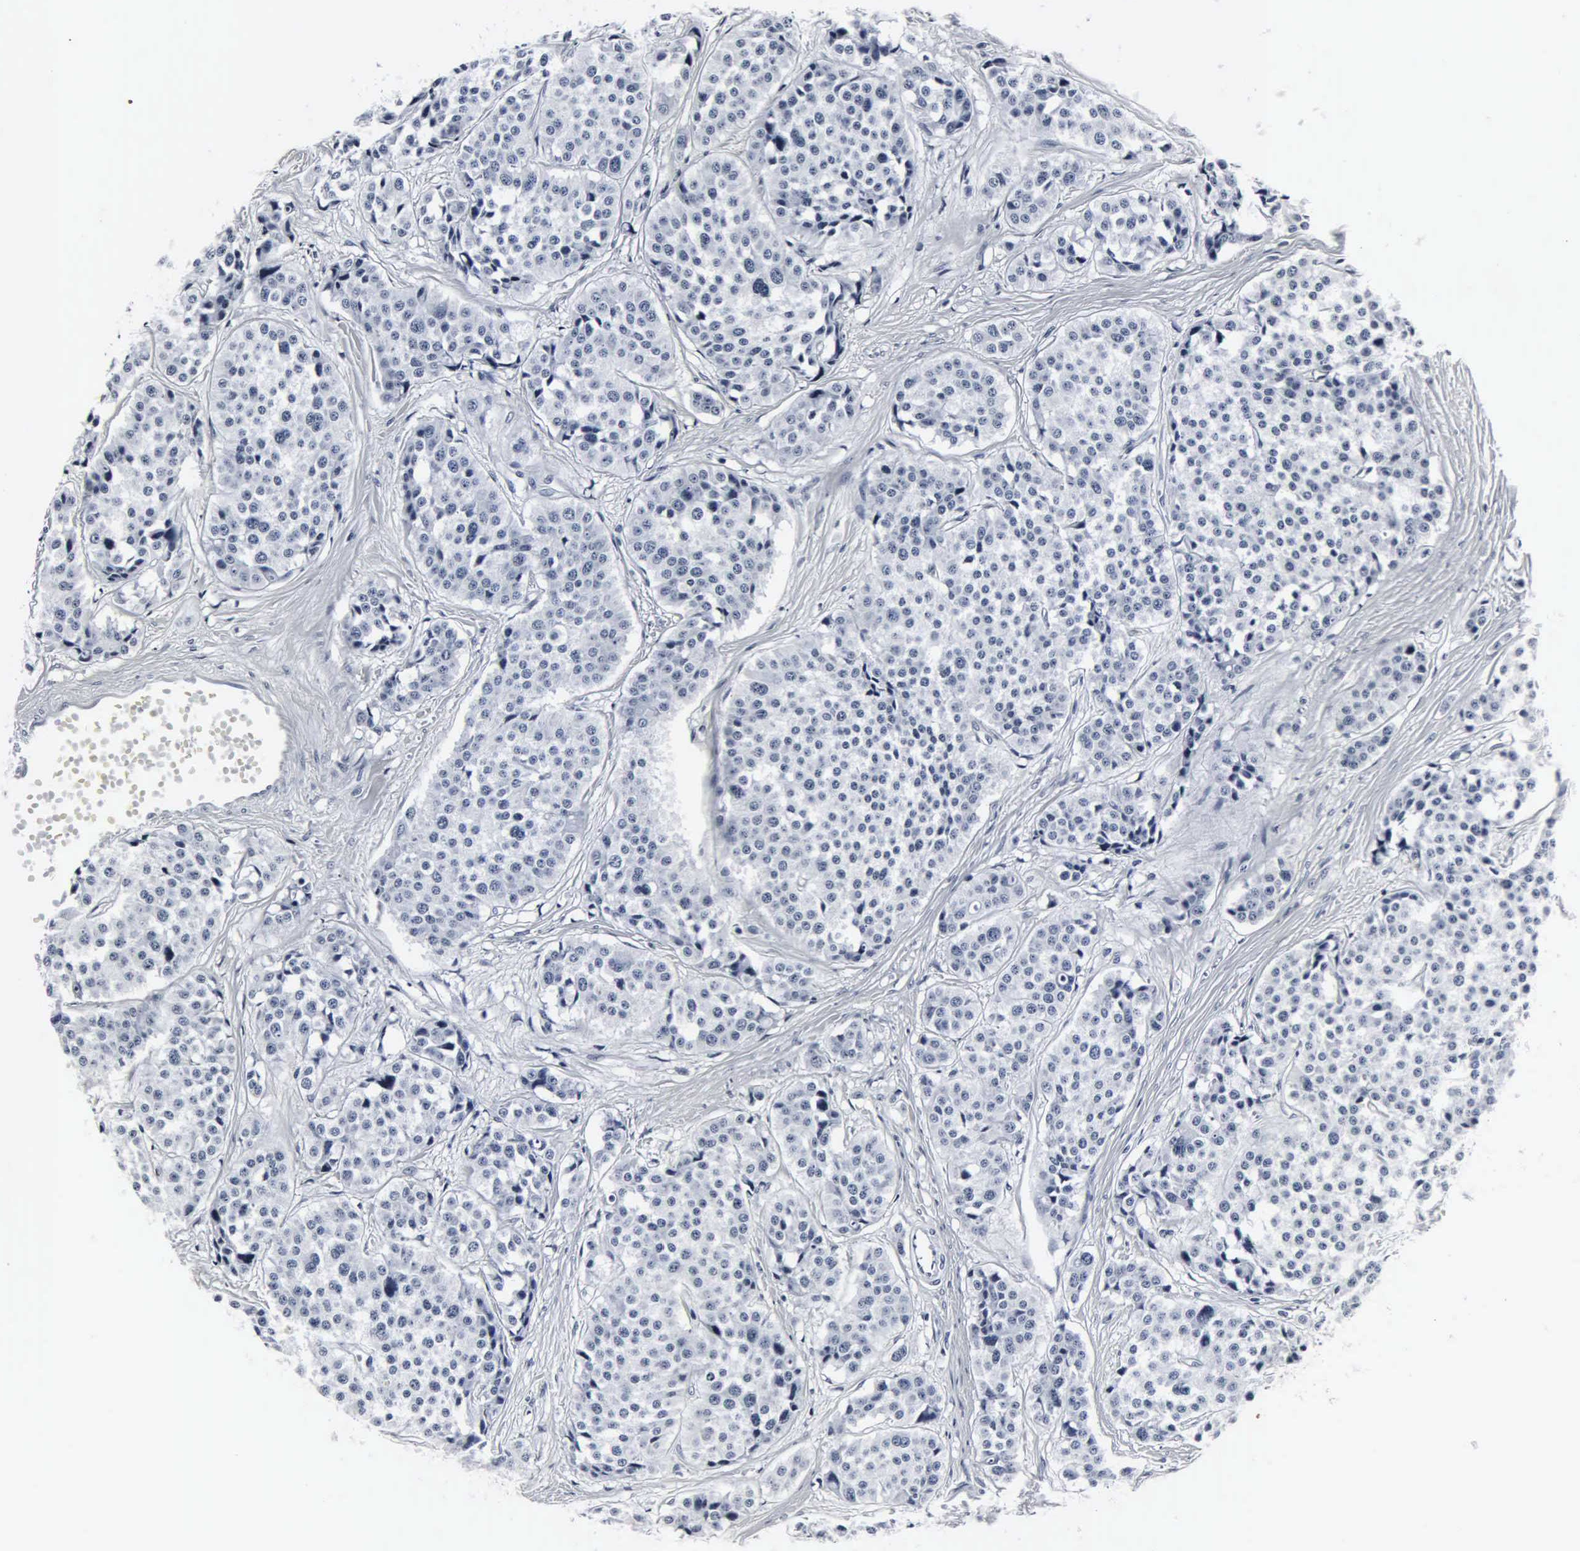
{"staining": {"intensity": "negative", "quantity": "none", "location": "none"}, "tissue": "carcinoid", "cell_type": "Tumor cells", "image_type": "cancer", "snomed": [{"axis": "morphology", "description": "Carcinoid, malignant, NOS"}, {"axis": "topography", "description": "Small intestine"}], "caption": "Malignant carcinoid was stained to show a protein in brown. There is no significant expression in tumor cells.", "gene": "DGCR2", "patient": {"sex": "male", "age": 60}}